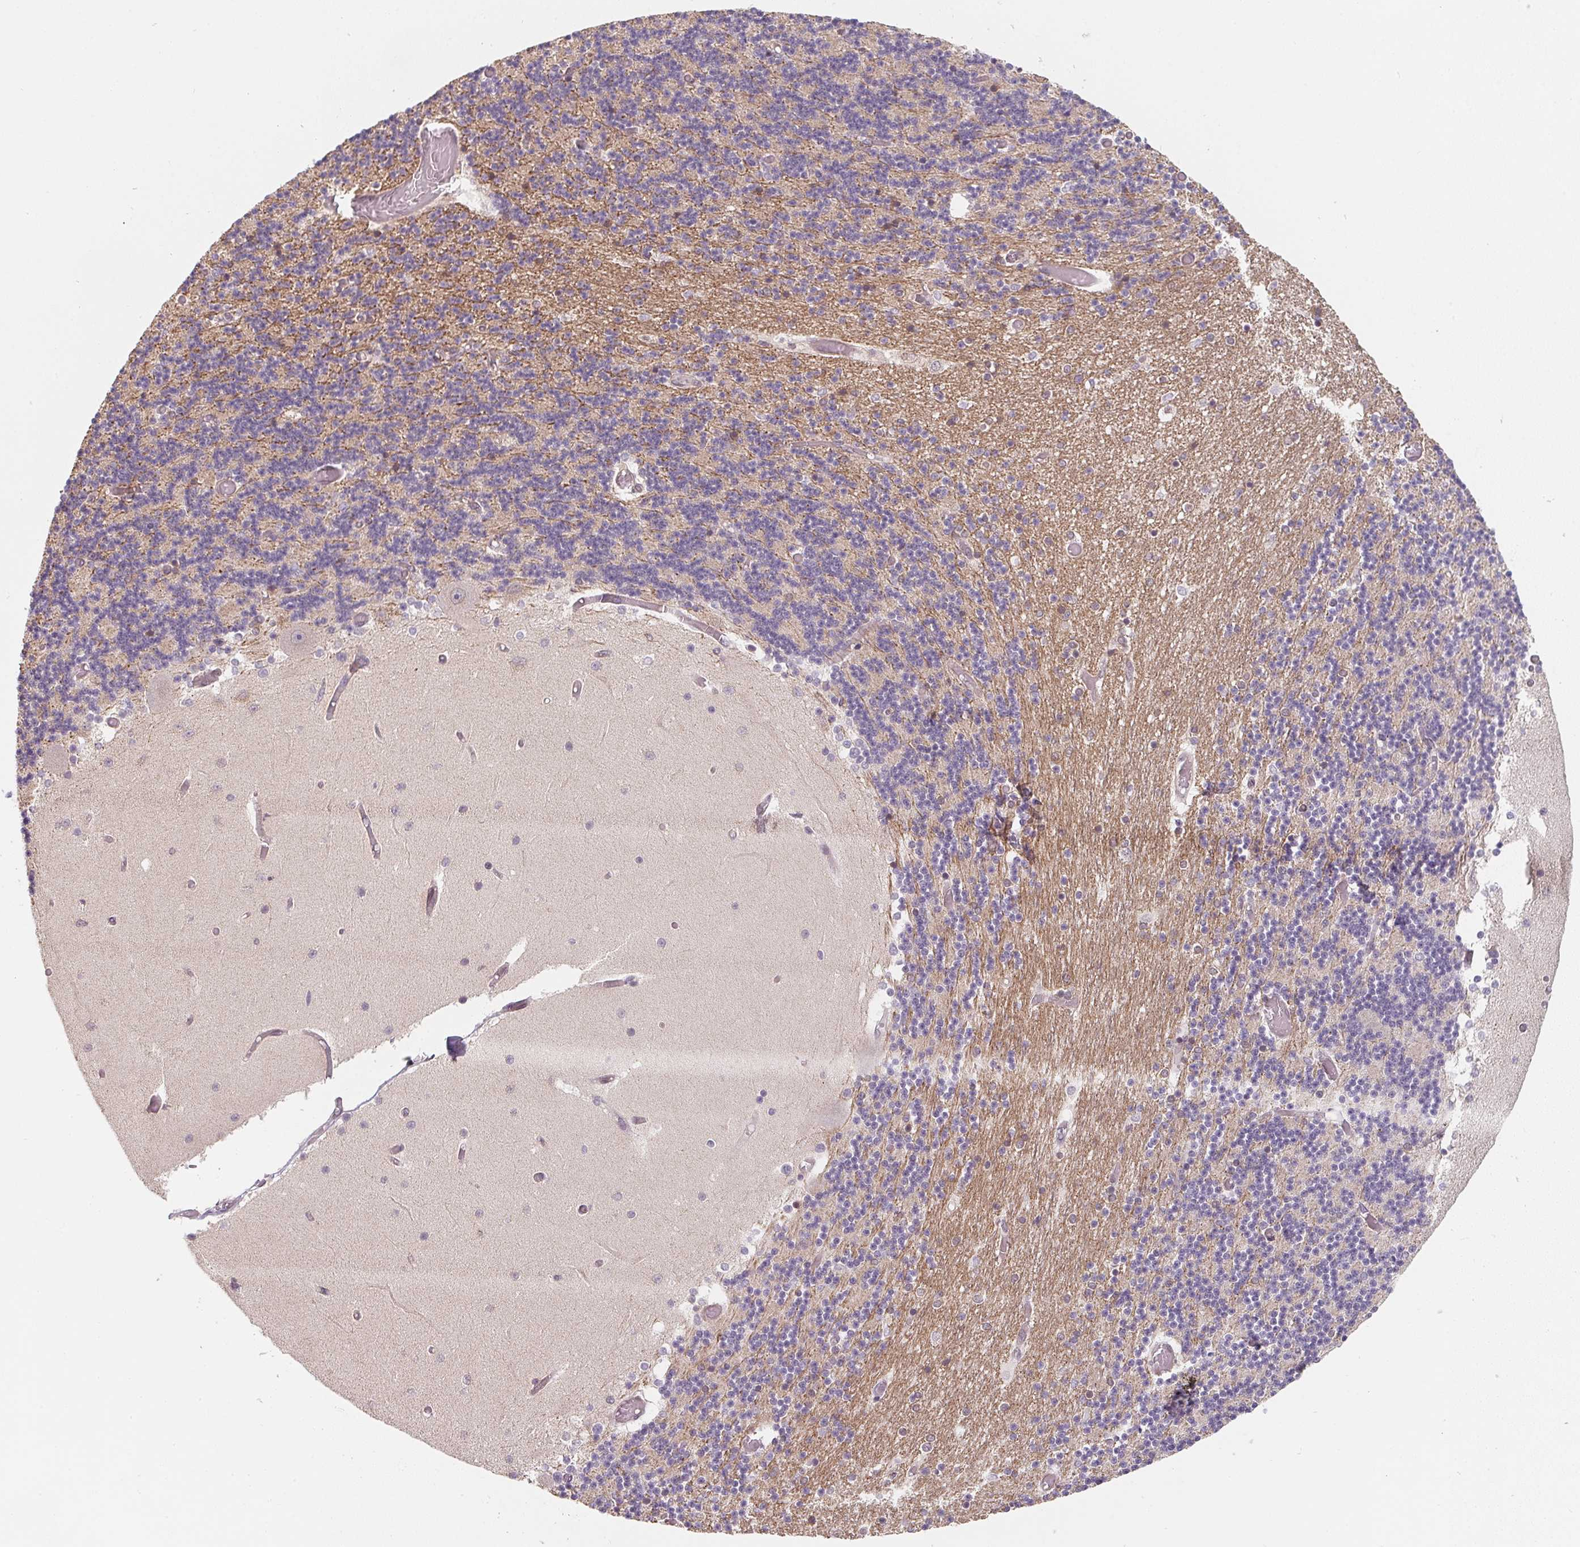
{"staining": {"intensity": "negative", "quantity": "none", "location": "none"}, "tissue": "cerebellum", "cell_type": "Cells in granular layer", "image_type": "normal", "snomed": [{"axis": "morphology", "description": "Normal tissue, NOS"}, {"axis": "topography", "description": "Cerebellum"}], "caption": "DAB immunohistochemical staining of normal cerebellum demonstrates no significant staining in cells in granular layer. The staining was performed using DAB (3,3'-diaminobenzidine) to visualize the protein expression in brown, while the nuclei were stained in blue with hematoxylin (Magnification: 20x).", "gene": "ANKRD13A", "patient": {"sex": "female", "age": 28}}